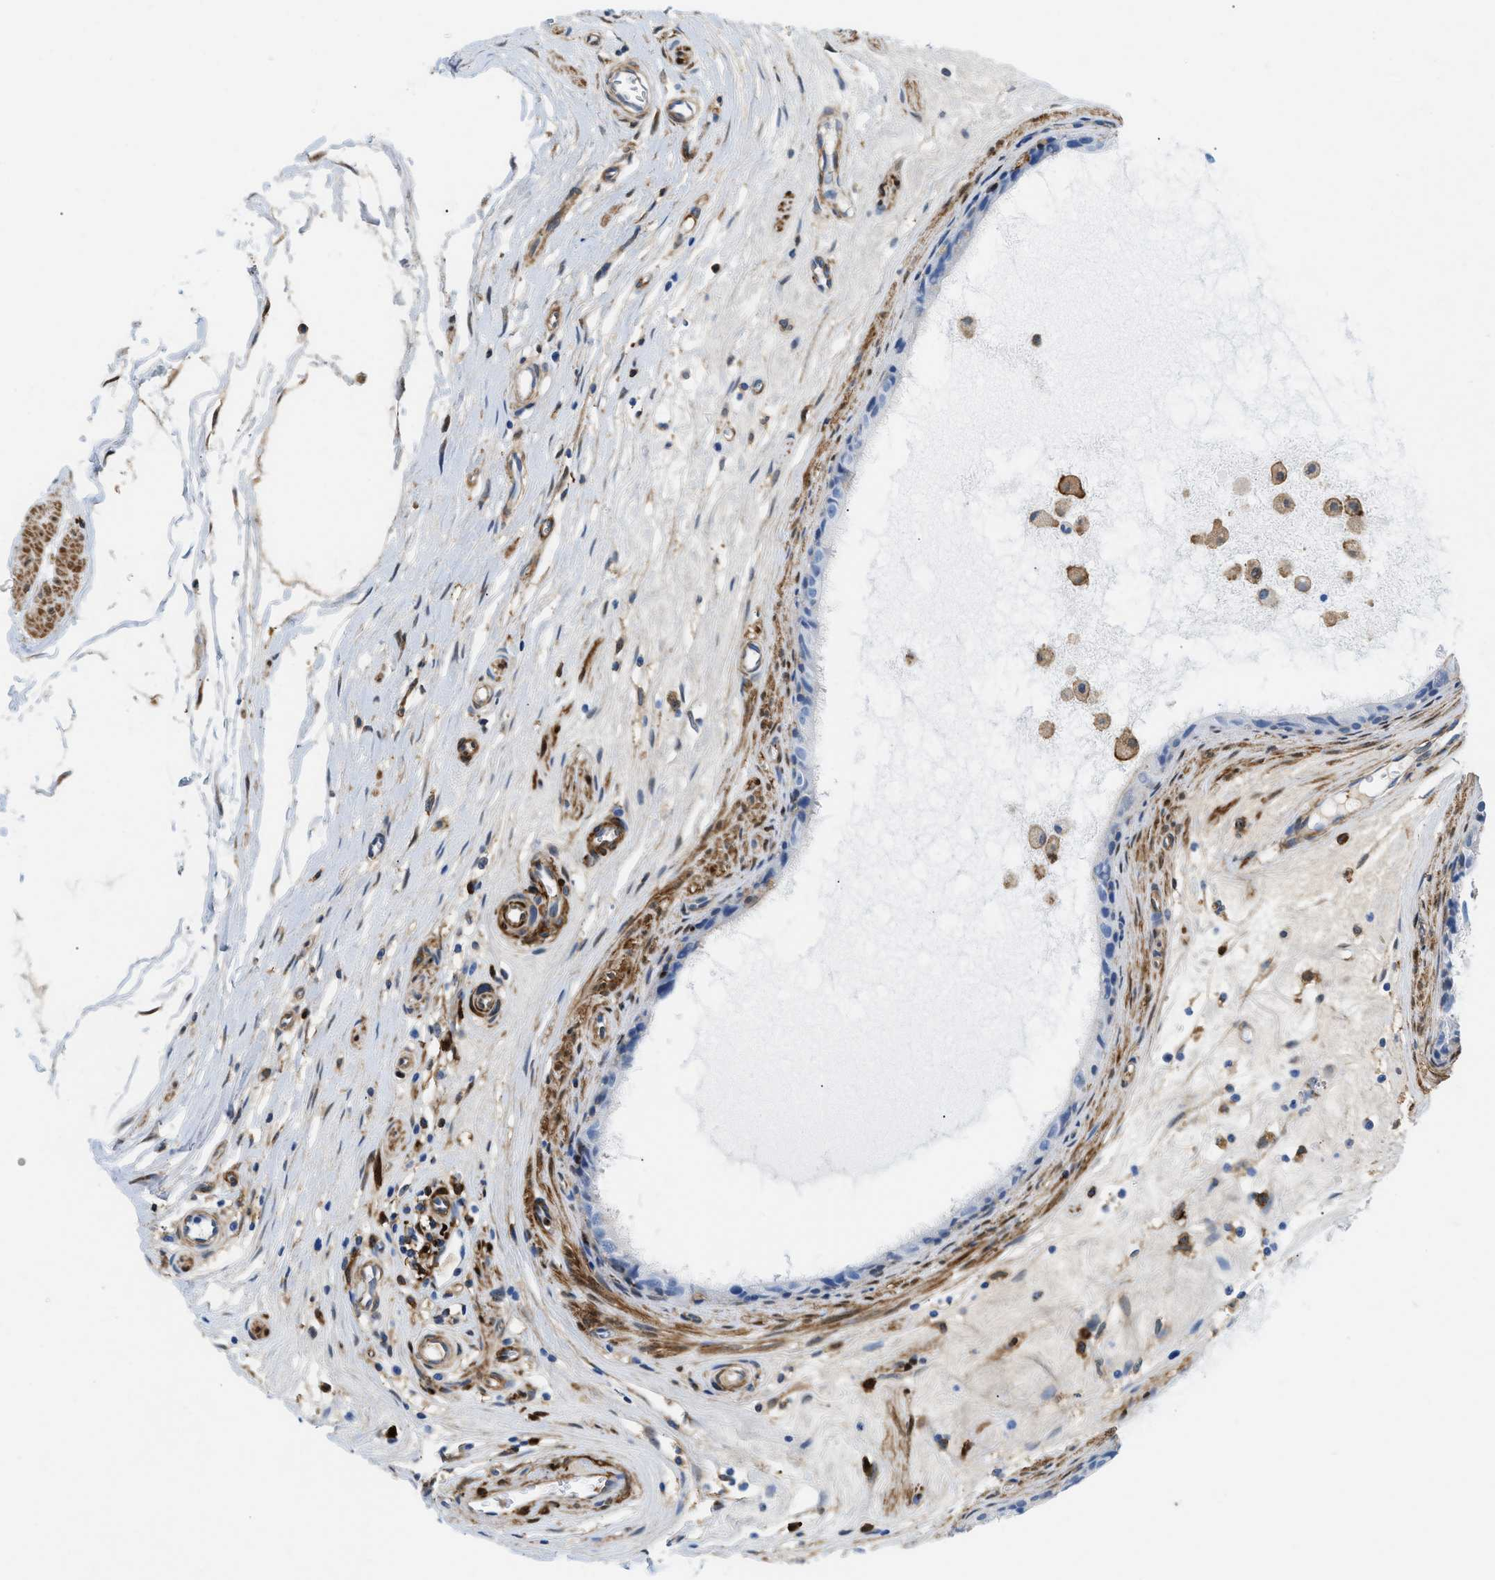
{"staining": {"intensity": "negative", "quantity": "none", "location": "none"}, "tissue": "epididymis", "cell_type": "Glandular cells", "image_type": "normal", "snomed": [{"axis": "morphology", "description": "Normal tissue, NOS"}, {"axis": "morphology", "description": "Inflammation, NOS"}, {"axis": "topography", "description": "Epididymis"}], "caption": "Immunohistochemistry (IHC) photomicrograph of normal epididymis: human epididymis stained with DAB exhibits no significant protein expression in glandular cells.", "gene": "GSN", "patient": {"sex": "male", "age": 85}}